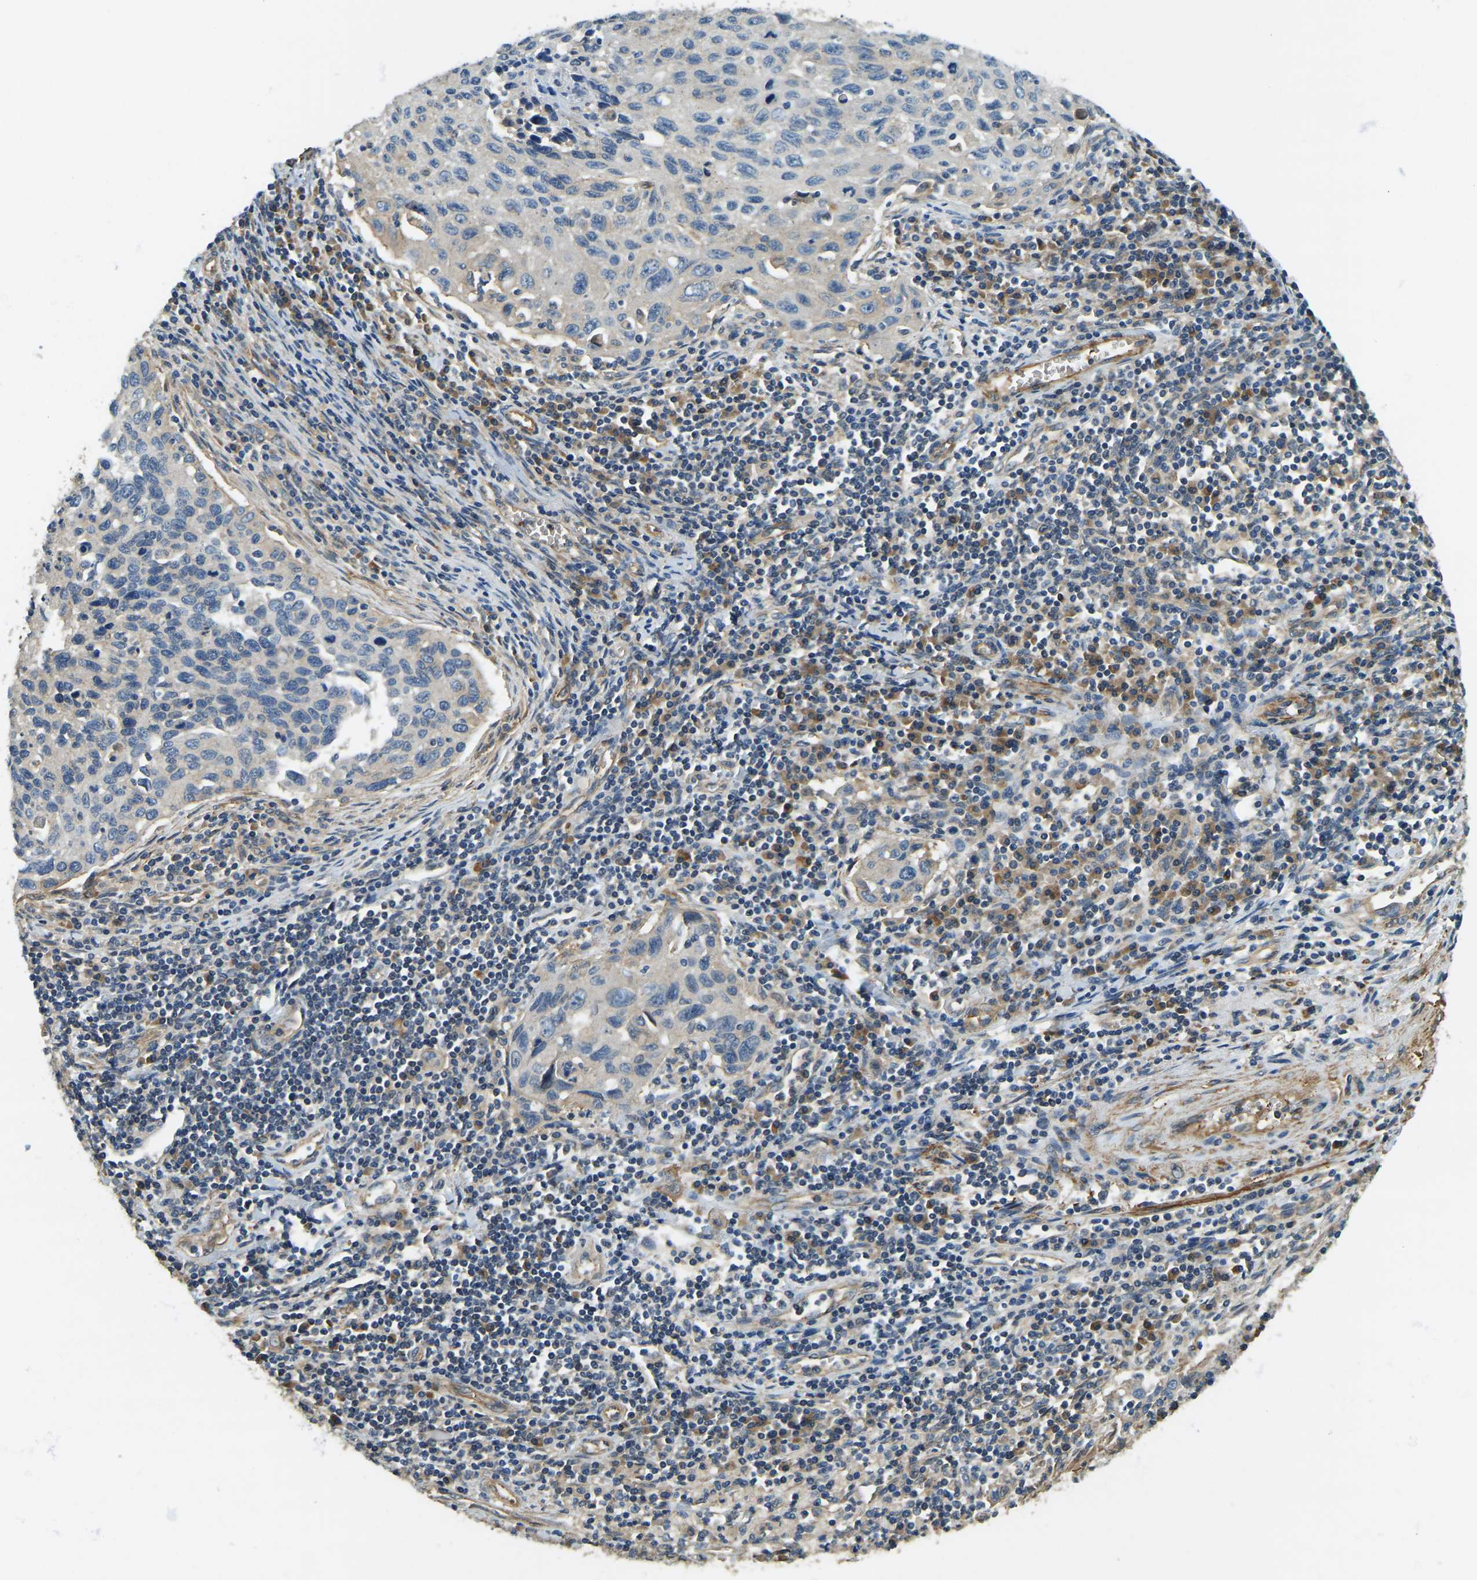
{"staining": {"intensity": "negative", "quantity": "none", "location": "none"}, "tissue": "cervical cancer", "cell_type": "Tumor cells", "image_type": "cancer", "snomed": [{"axis": "morphology", "description": "Squamous cell carcinoma, NOS"}, {"axis": "topography", "description": "Cervix"}], "caption": "Immunohistochemistry of human cervical squamous cell carcinoma demonstrates no positivity in tumor cells. Brightfield microscopy of IHC stained with DAB (brown) and hematoxylin (blue), captured at high magnification.", "gene": "ERGIC1", "patient": {"sex": "female", "age": 53}}